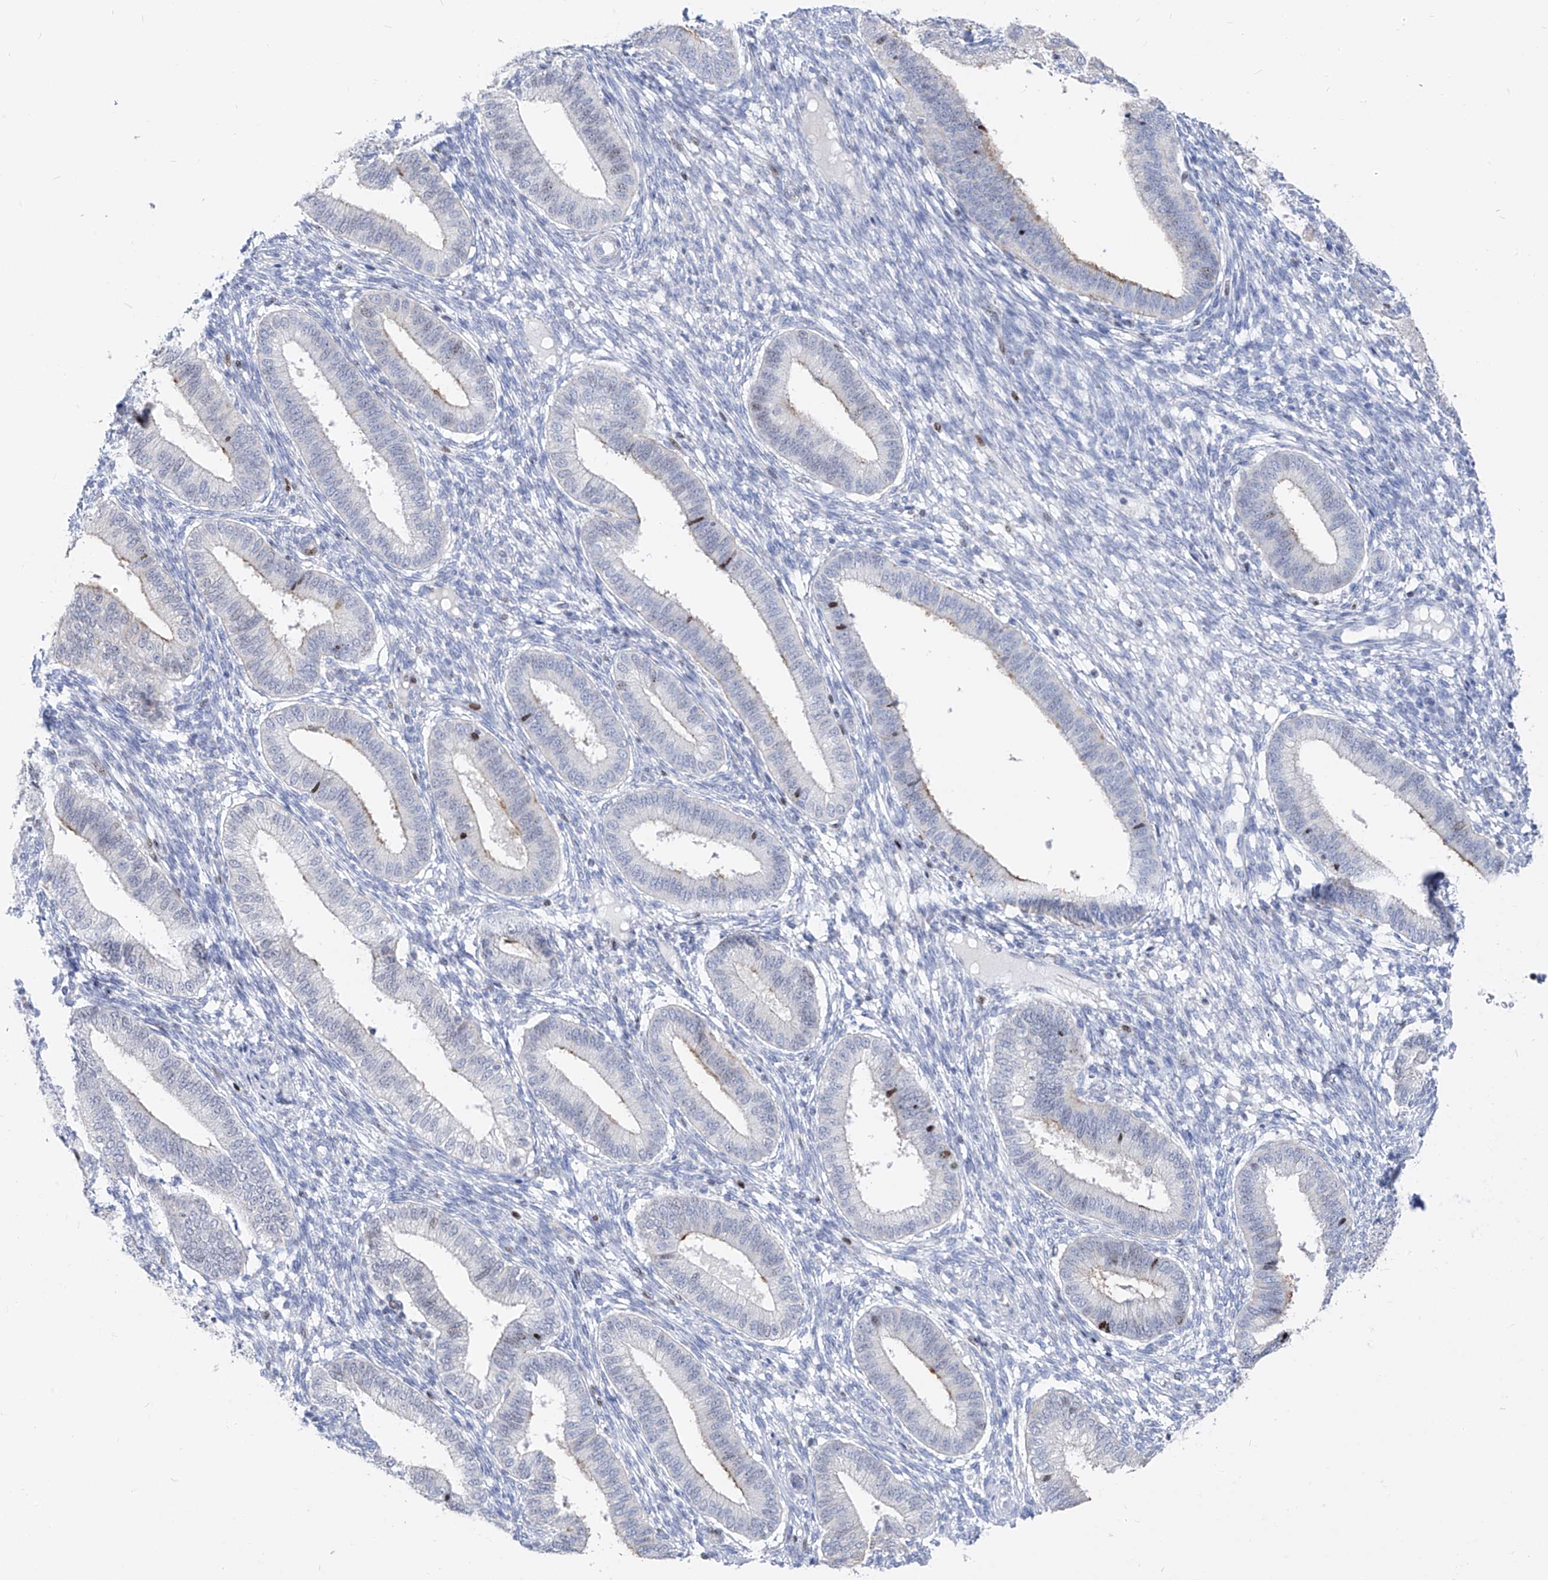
{"staining": {"intensity": "negative", "quantity": "none", "location": "none"}, "tissue": "endometrium", "cell_type": "Cells in endometrial stroma", "image_type": "normal", "snomed": [{"axis": "morphology", "description": "Normal tissue, NOS"}, {"axis": "topography", "description": "Endometrium"}], "caption": "Immunohistochemical staining of unremarkable human endometrium shows no significant staining in cells in endometrial stroma.", "gene": "FRS3", "patient": {"sex": "female", "age": 39}}